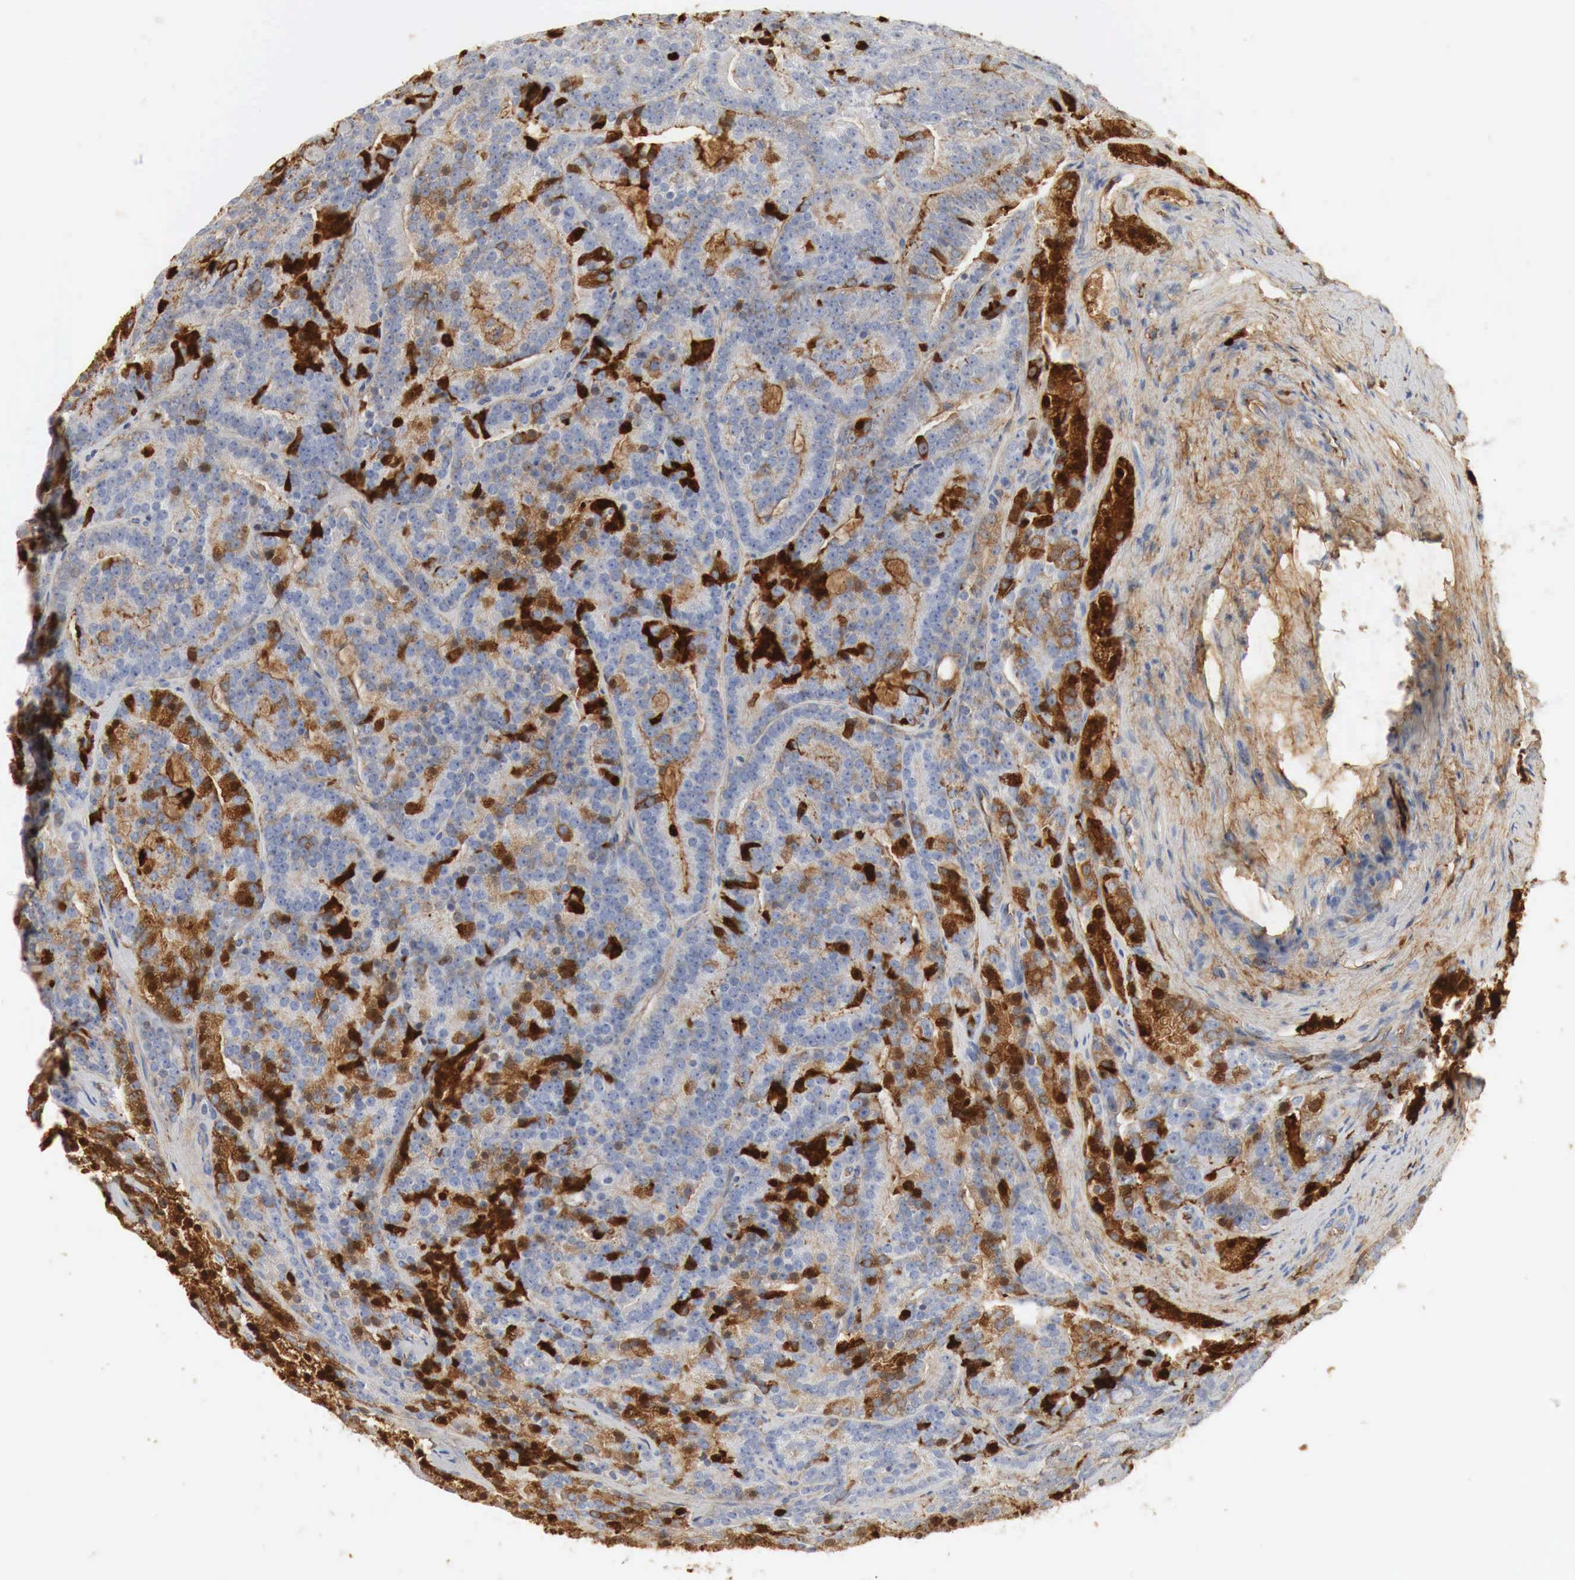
{"staining": {"intensity": "negative", "quantity": "none", "location": "none"}, "tissue": "prostate cancer", "cell_type": "Tumor cells", "image_type": "cancer", "snomed": [{"axis": "morphology", "description": "Adenocarcinoma, Medium grade"}, {"axis": "topography", "description": "Prostate"}], "caption": "Immunohistochemistry (IHC) of prostate cancer demonstrates no expression in tumor cells.", "gene": "IGLC3", "patient": {"sex": "male", "age": 65}}